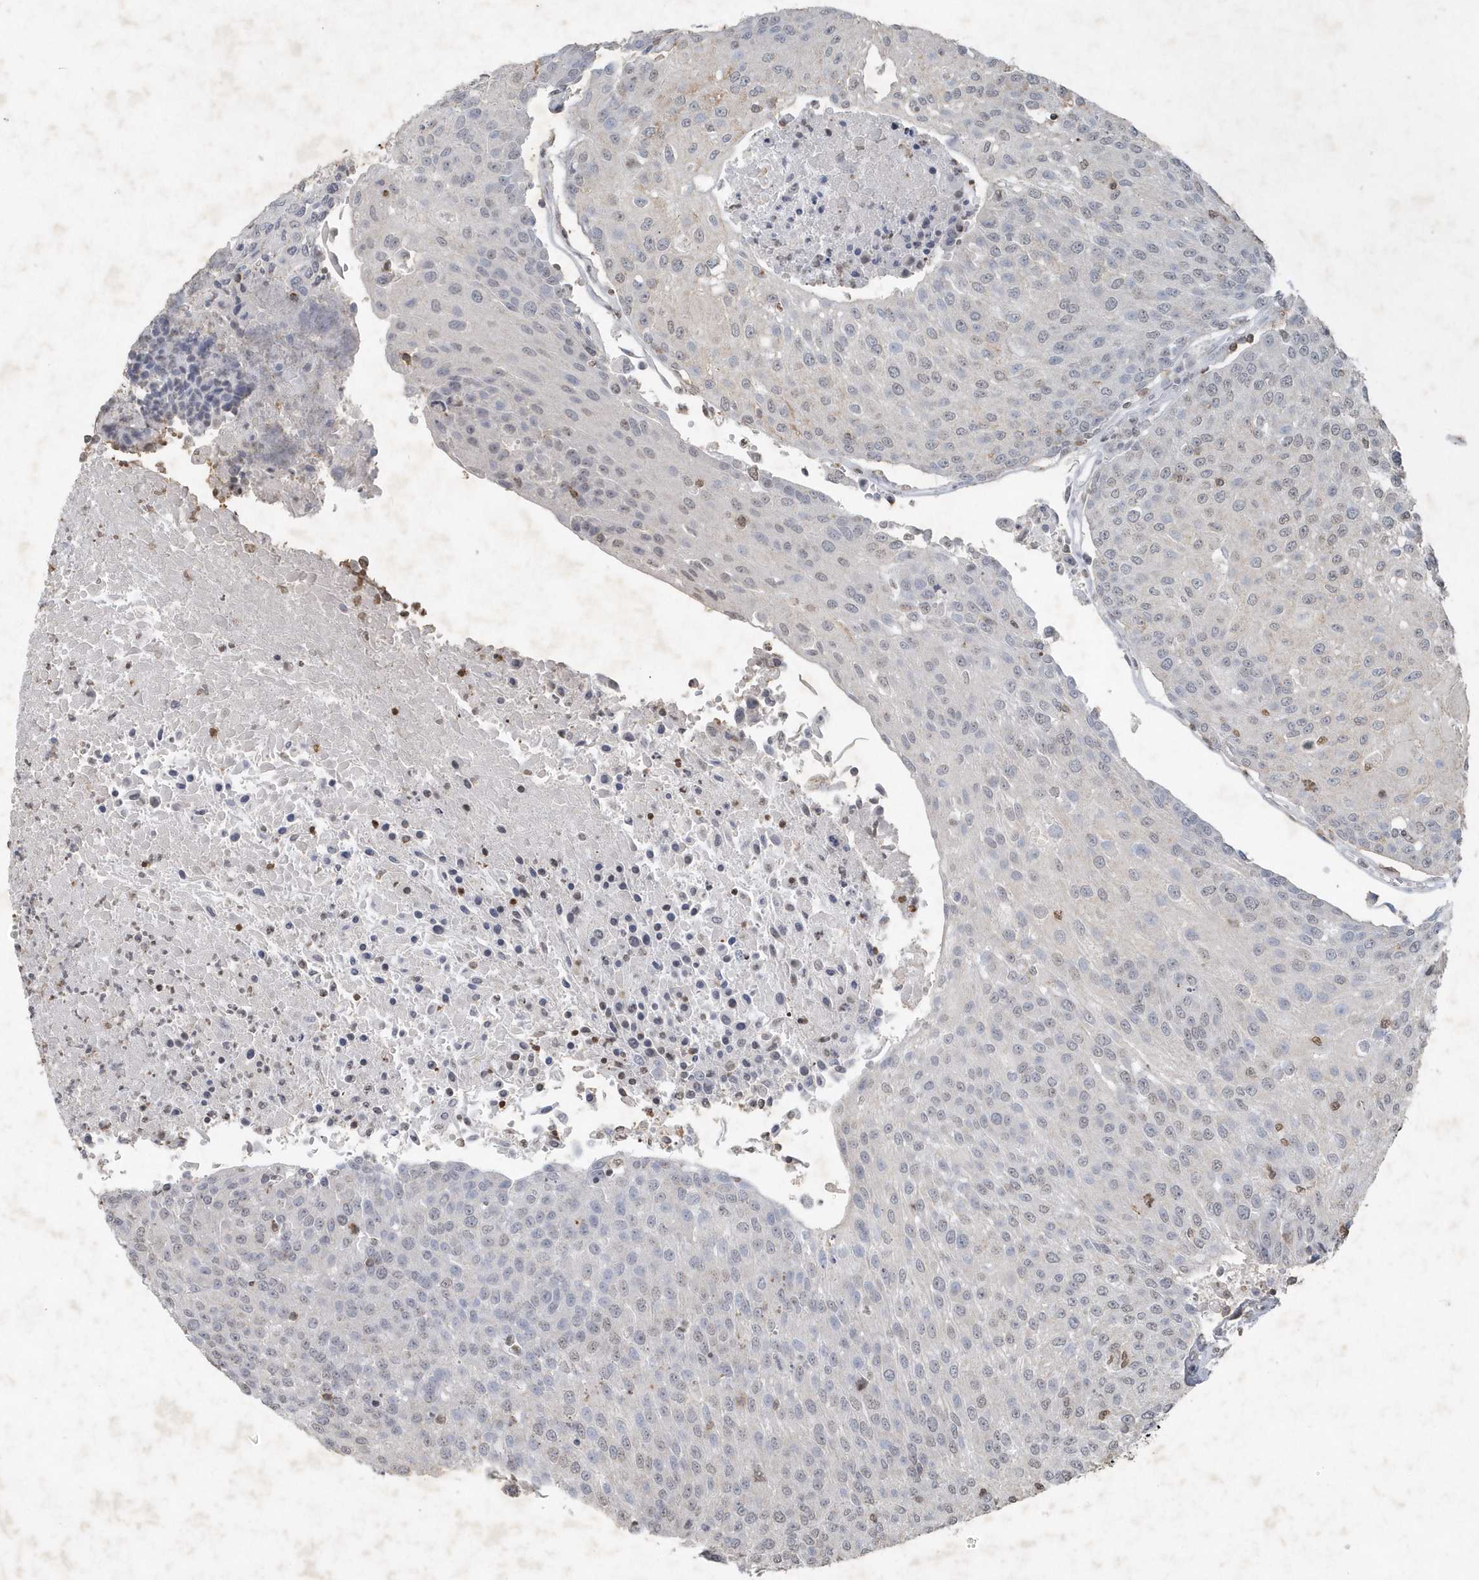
{"staining": {"intensity": "negative", "quantity": "none", "location": "none"}, "tissue": "urothelial cancer", "cell_type": "Tumor cells", "image_type": "cancer", "snomed": [{"axis": "morphology", "description": "Urothelial carcinoma, High grade"}, {"axis": "topography", "description": "Urinary bladder"}], "caption": "DAB immunohistochemical staining of human urothelial cancer reveals no significant staining in tumor cells.", "gene": "PDCD1", "patient": {"sex": "female", "age": 85}}